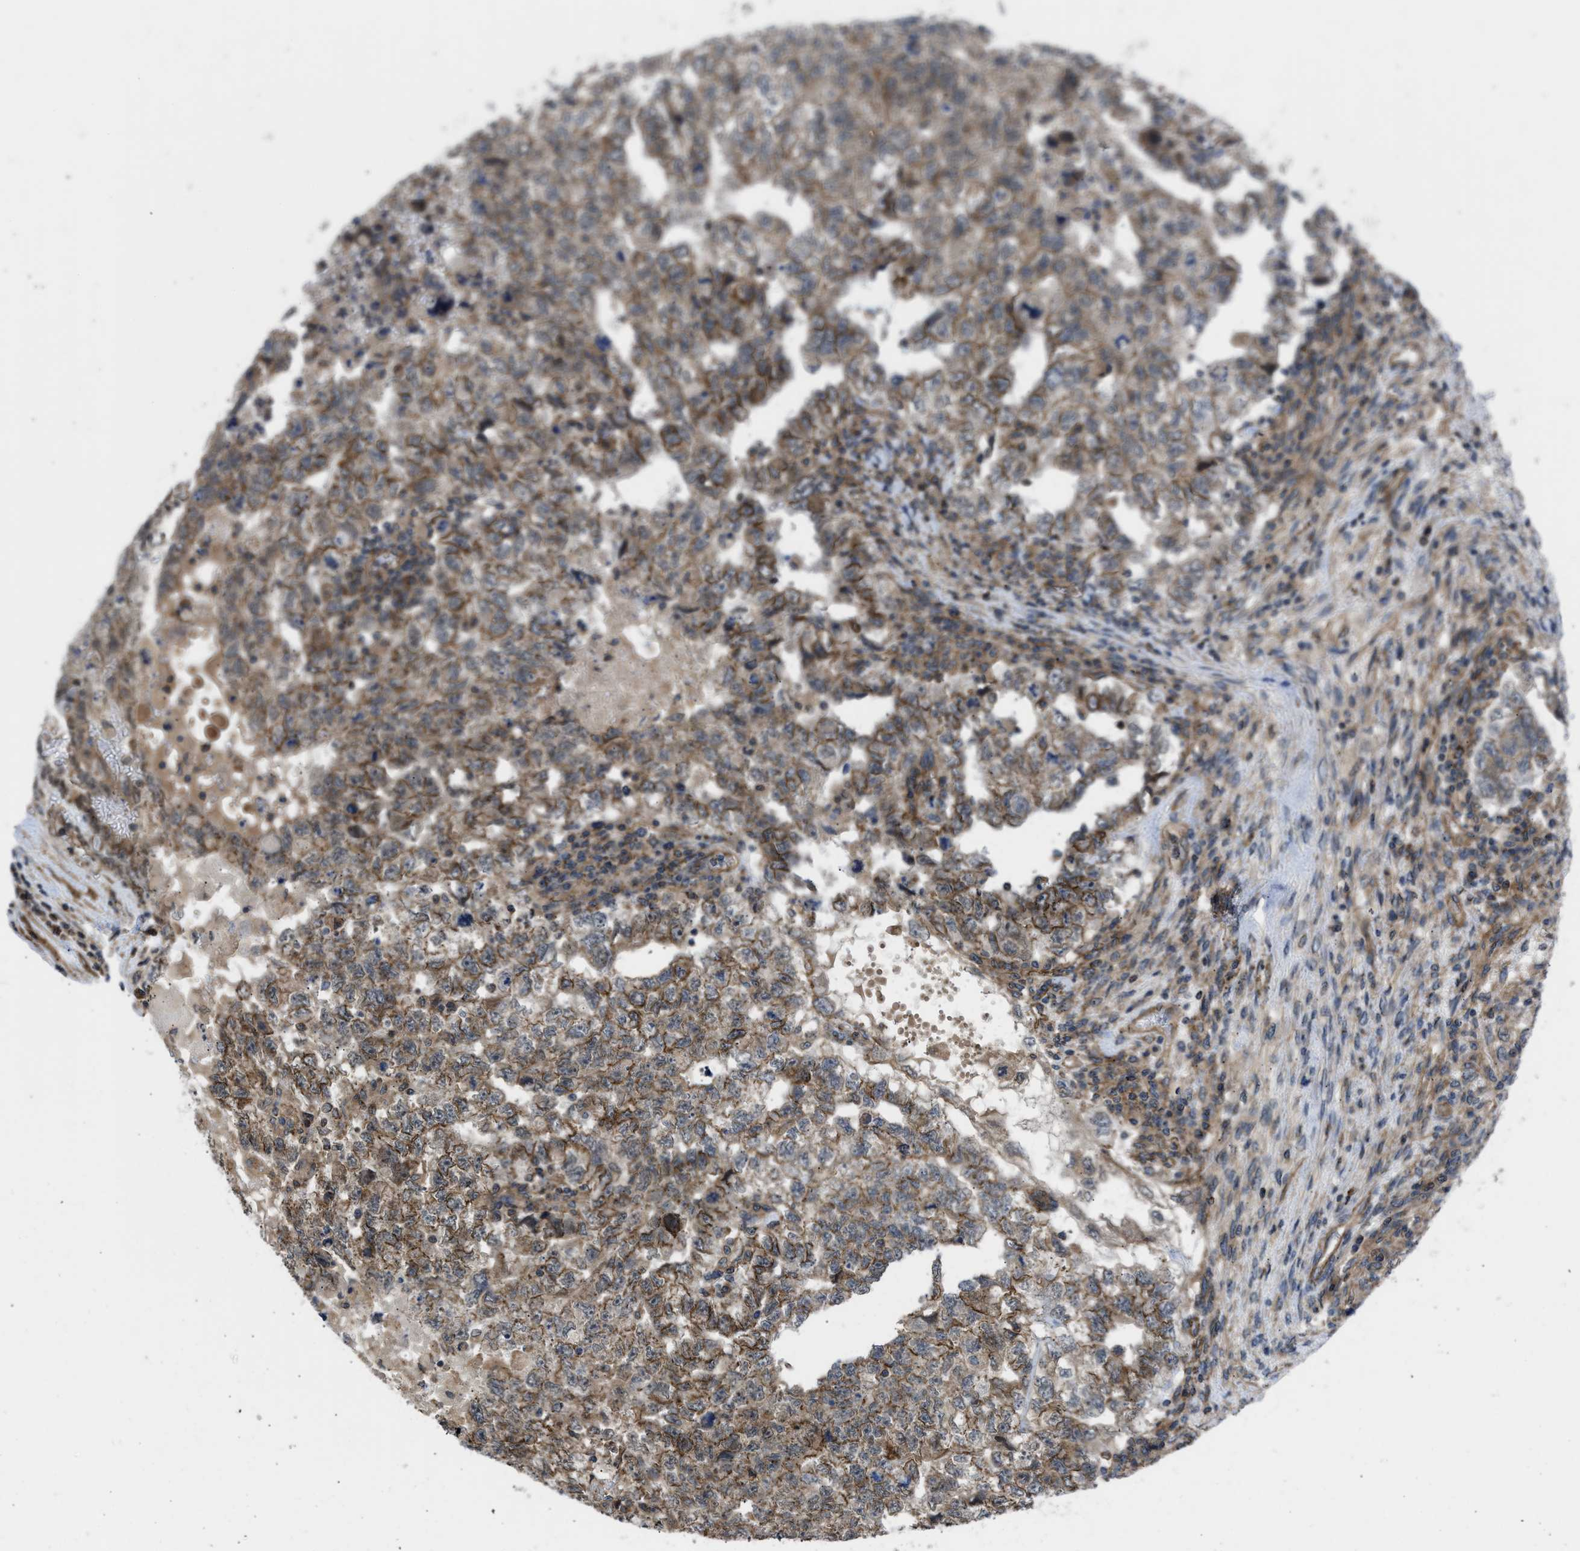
{"staining": {"intensity": "moderate", "quantity": ">75%", "location": "cytoplasmic/membranous"}, "tissue": "testis cancer", "cell_type": "Tumor cells", "image_type": "cancer", "snomed": [{"axis": "morphology", "description": "Carcinoma, Embryonal, NOS"}, {"axis": "topography", "description": "Testis"}], "caption": "Immunohistochemical staining of testis cancer demonstrates moderate cytoplasmic/membranous protein expression in about >75% of tumor cells.", "gene": "GPATCH2L", "patient": {"sex": "male", "age": 36}}